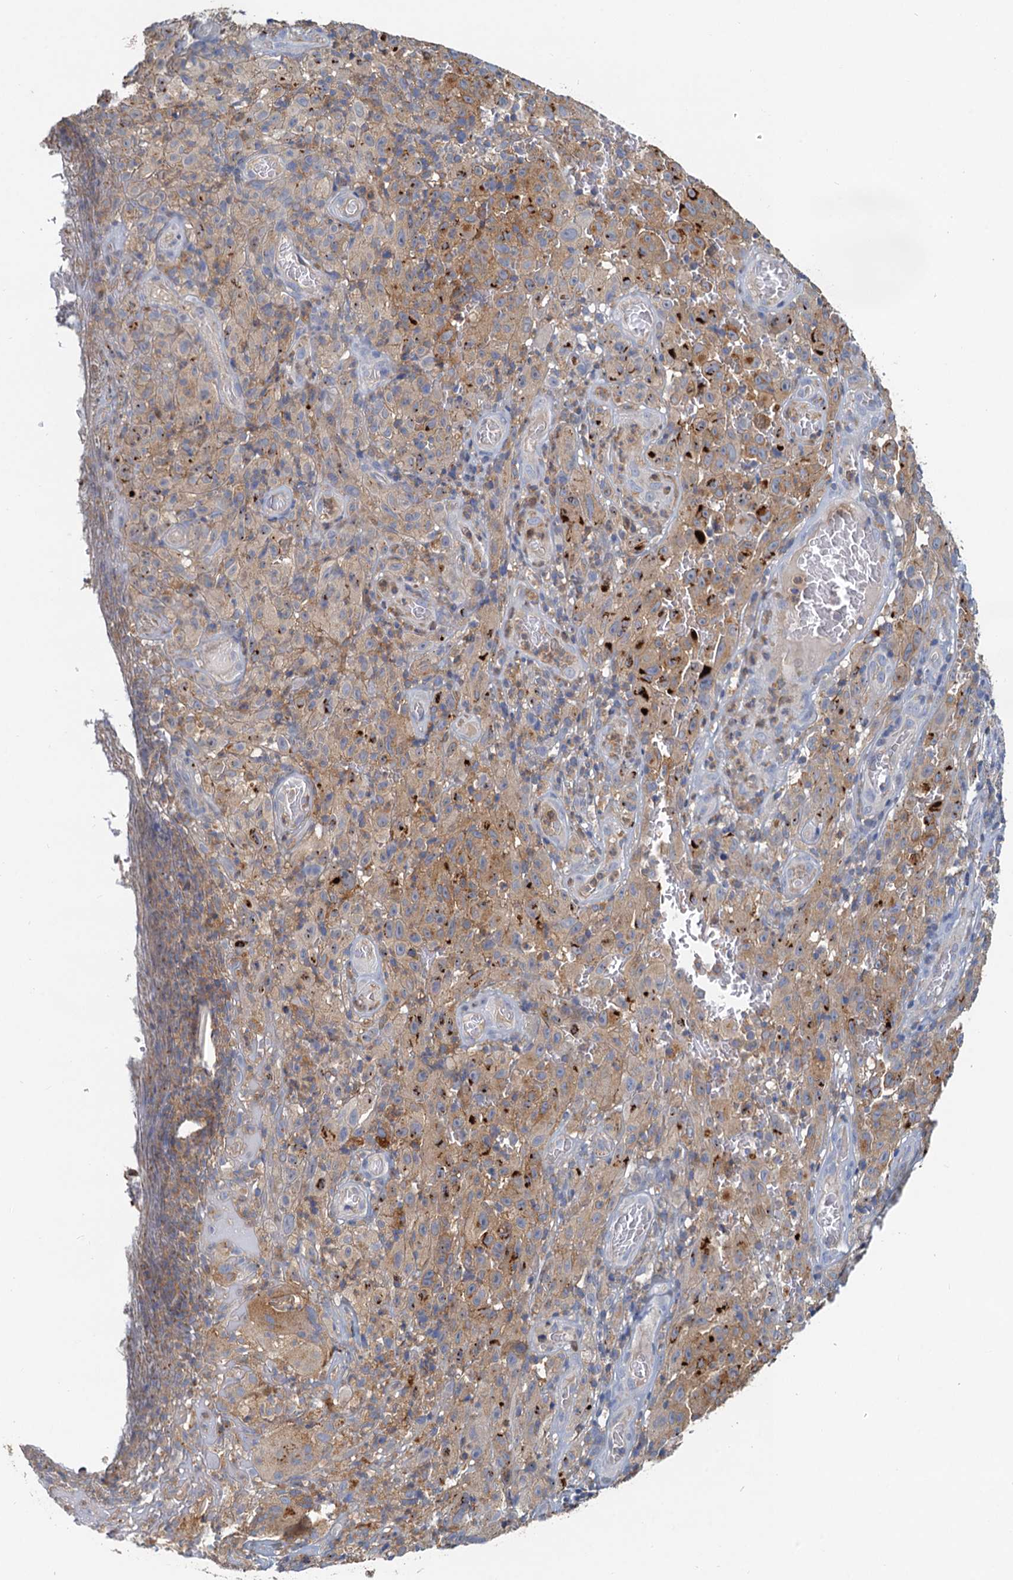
{"staining": {"intensity": "moderate", "quantity": ">75%", "location": "cytoplasmic/membranous"}, "tissue": "melanoma", "cell_type": "Tumor cells", "image_type": "cancer", "snomed": [{"axis": "morphology", "description": "Malignant melanoma, NOS"}, {"axis": "topography", "description": "Skin"}], "caption": "The histopathology image reveals immunohistochemical staining of malignant melanoma. There is moderate cytoplasmic/membranous expression is appreciated in approximately >75% of tumor cells. Nuclei are stained in blue.", "gene": "TOLLIP", "patient": {"sex": "female", "age": 82}}